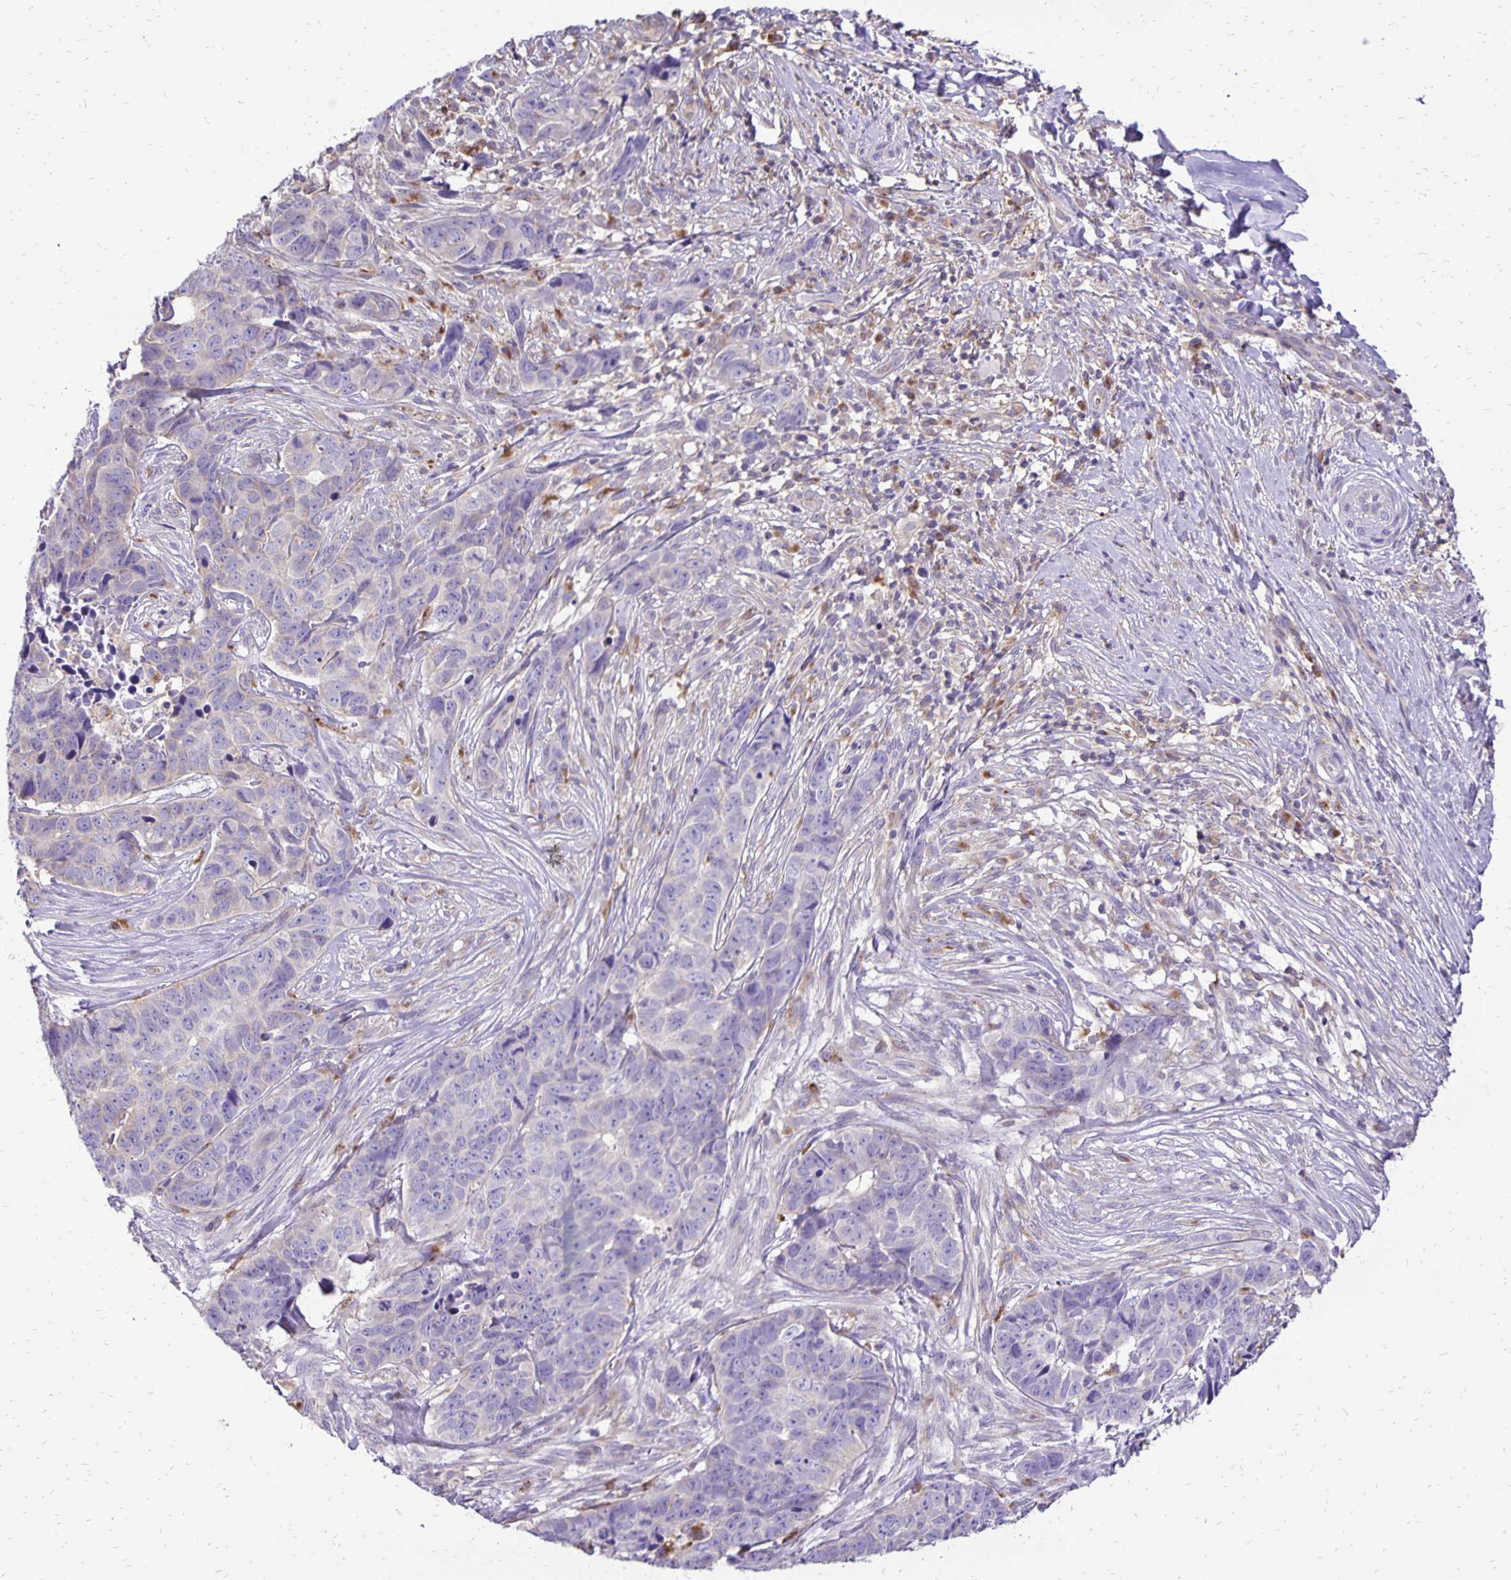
{"staining": {"intensity": "negative", "quantity": "none", "location": "none"}, "tissue": "skin cancer", "cell_type": "Tumor cells", "image_type": "cancer", "snomed": [{"axis": "morphology", "description": "Basal cell carcinoma"}, {"axis": "topography", "description": "Skin"}], "caption": "Immunohistochemistry histopathology image of neoplastic tissue: human skin cancer stained with DAB (3,3'-diaminobenzidine) demonstrates no significant protein positivity in tumor cells.", "gene": "EIF5A", "patient": {"sex": "female", "age": 82}}